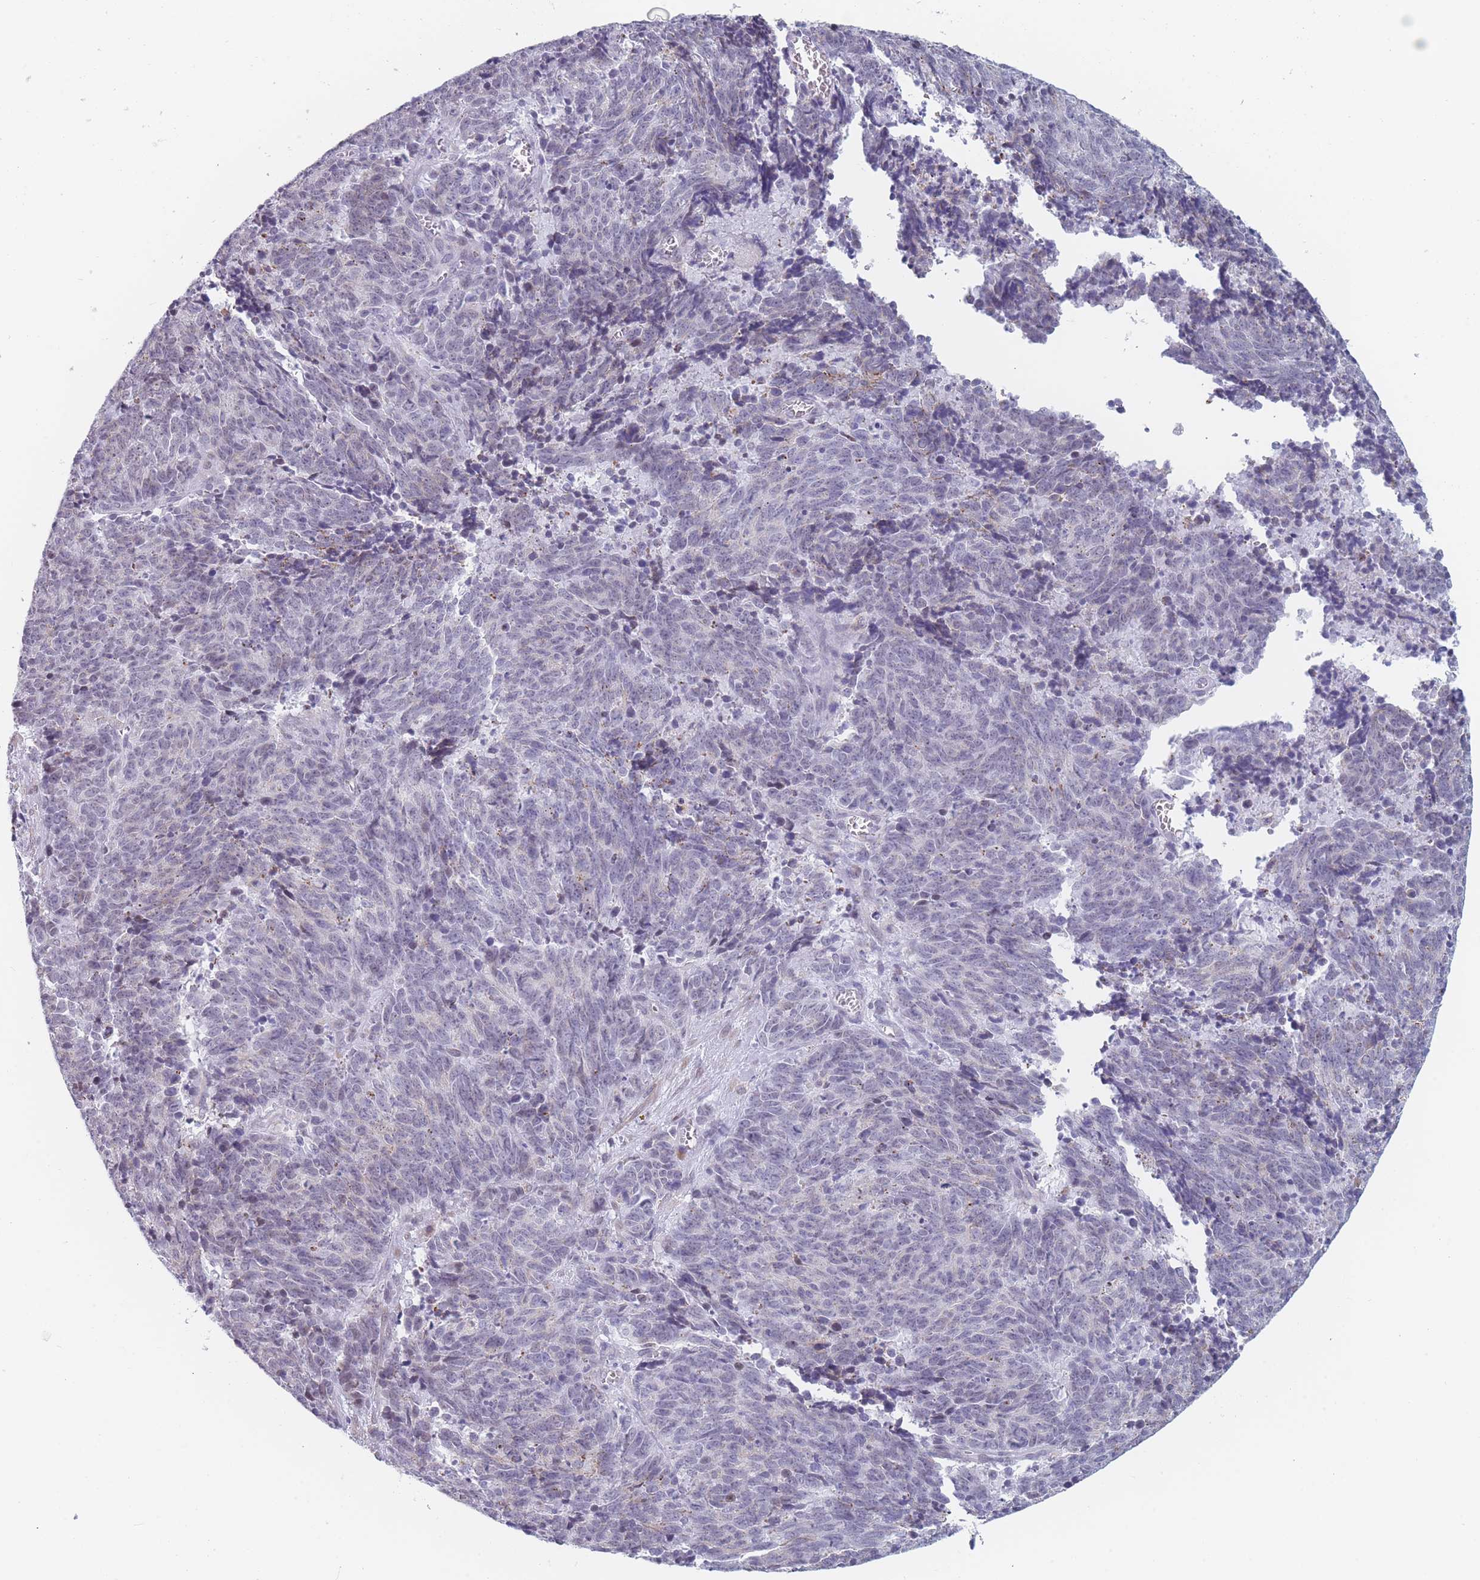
{"staining": {"intensity": "negative", "quantity": "none", "location": "none"}, "tissue": "cervical cancer", "cell_type": "Tumor cells", "image_type": "cancer", "snomed": [{"axis": "morphology", "description": "Squamous cell carcinoma, NOS"}, {"axis": "topography", "description": "Cervix"}], "caption": "Tumor cells show no significant positivity in squamous cell carcinoma (cervical).", "gene": "TMED10", "patient": {"sex": "female", "age": 29}}